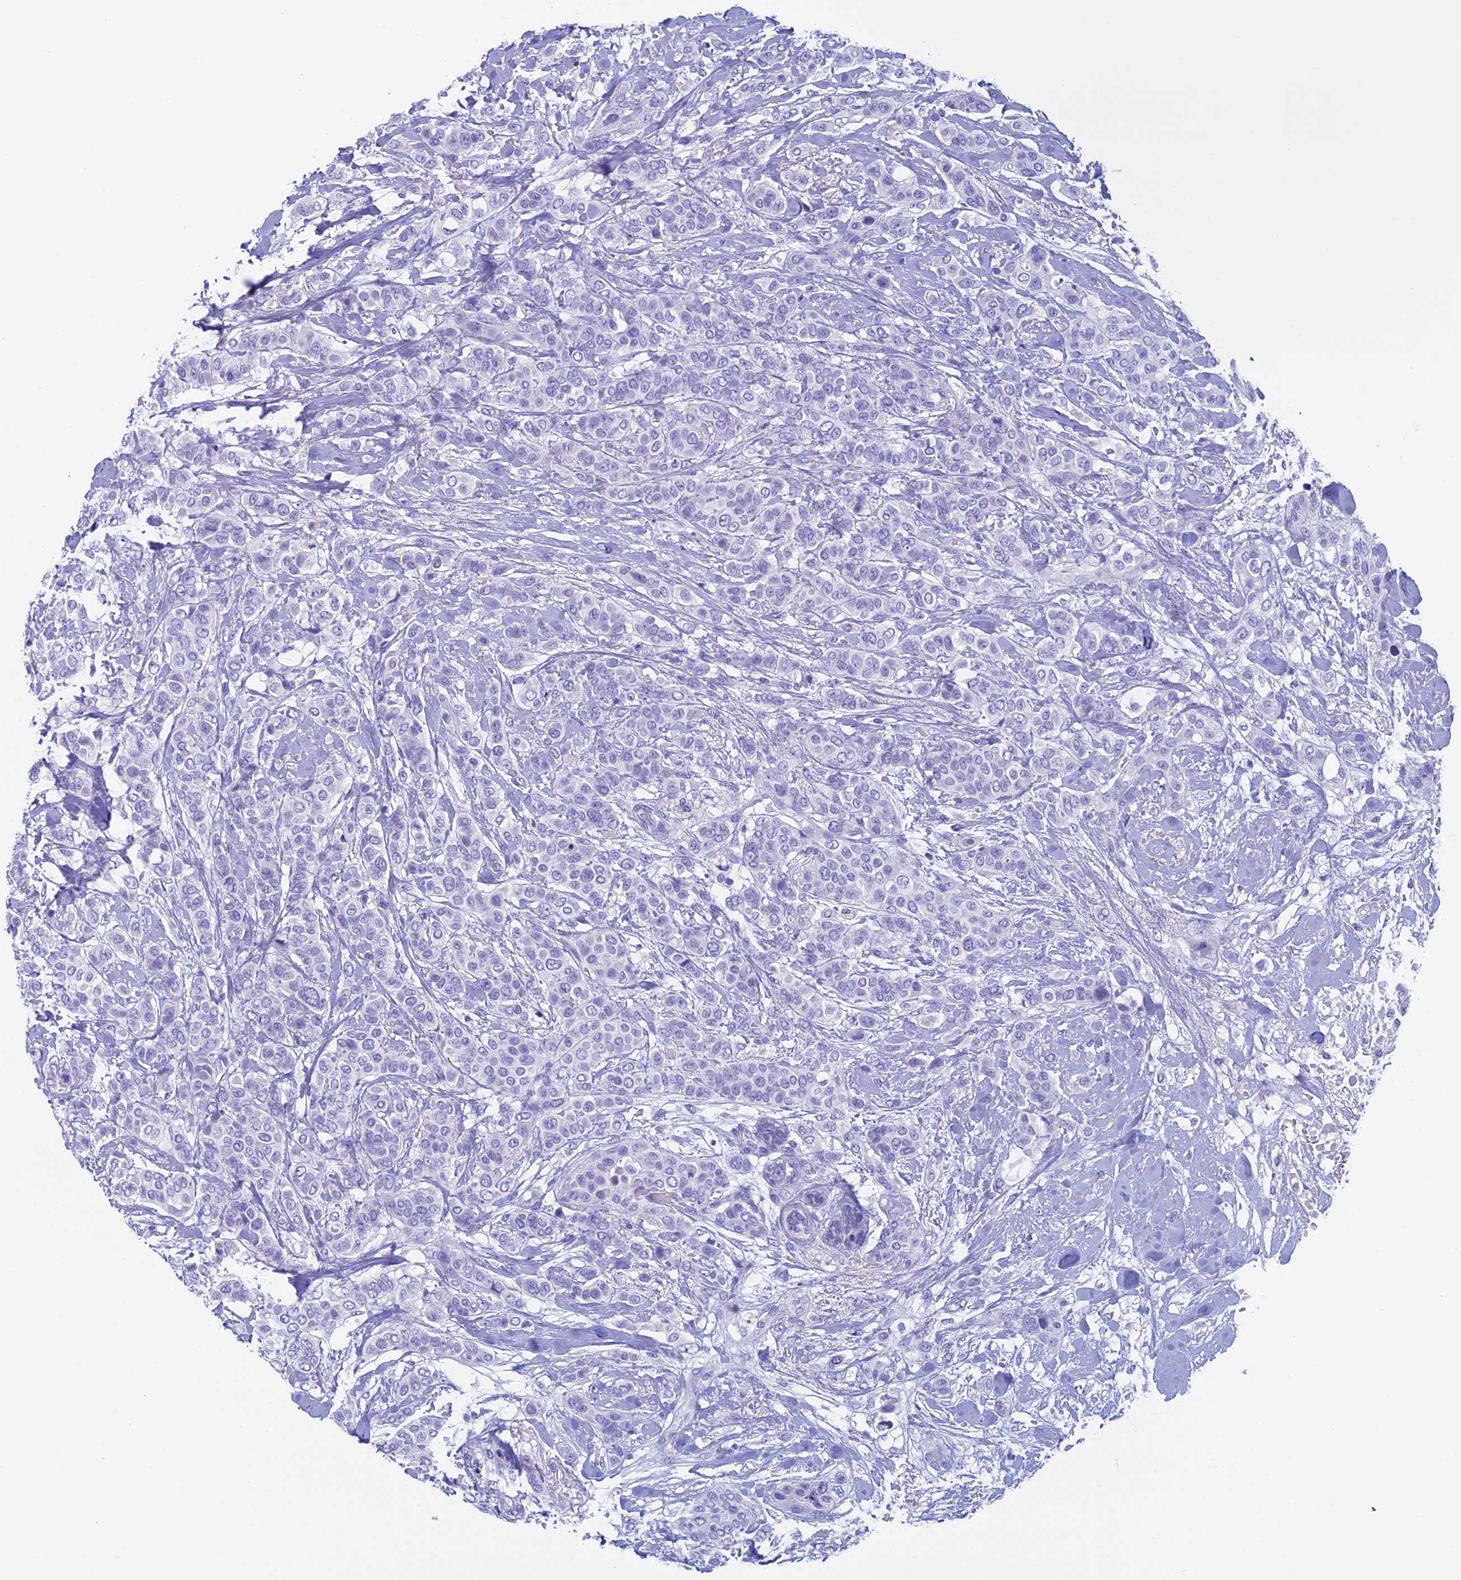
{"staining": {"intensity": "negative", "quantity": "none", "location": "none"}, "tissue": "breast cancer", "cell_type": "Tumor cells", "image_type": "cancer", "snomed": [{"axis": "morphology", "description": "Lobular carcinoma"}, {"axis": "topography", "description": "Breast"}], "caption": "Protein analysis of breast cancer demonstrates no significant expression in tumor cells. Nuclei are stained in blue.", "gene": "ZNF563", "patient": {"sex": "female", "age": 51}}